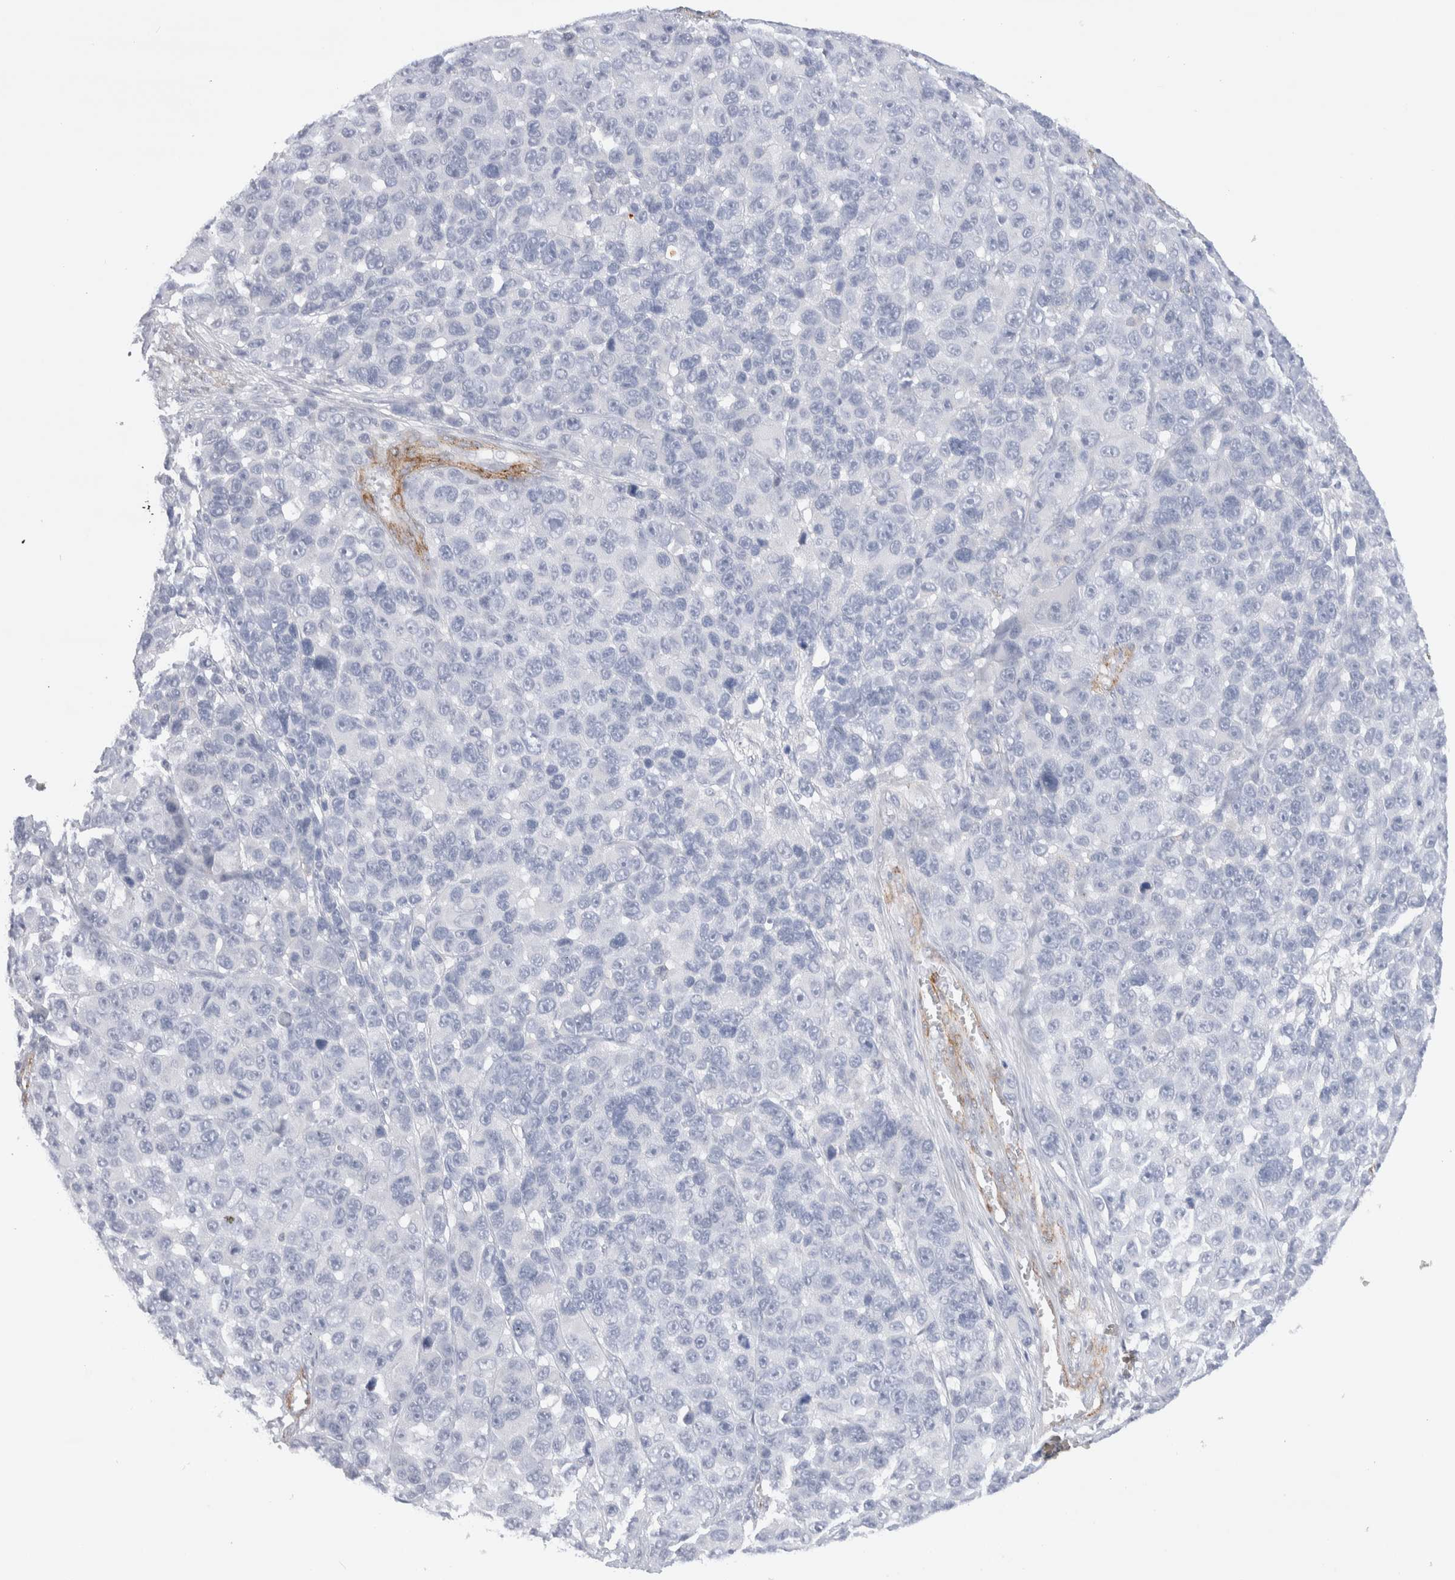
{"staining": {"intensity": "negative", "quantity": "none", "location": "none"}, "tissue": "melanoma", "cell_type": "Tumor cells", "image_type": "cancer", "snomed": [{"axis": "morphology", "description": "Malignant melanoma, NOS"}, {"axis": "topography", "description": "Skin"}], "caption": "Image shows no significant protein expression in tumor cells of melanoma. (Stains: DAB immunohistochemistry (IHC) with hematoxylin counter stain, Microscopy: brightfield microscopy at high magnification).", "gene": "SEPTIN4", "patient": {"sex": "male", "age": 53}}